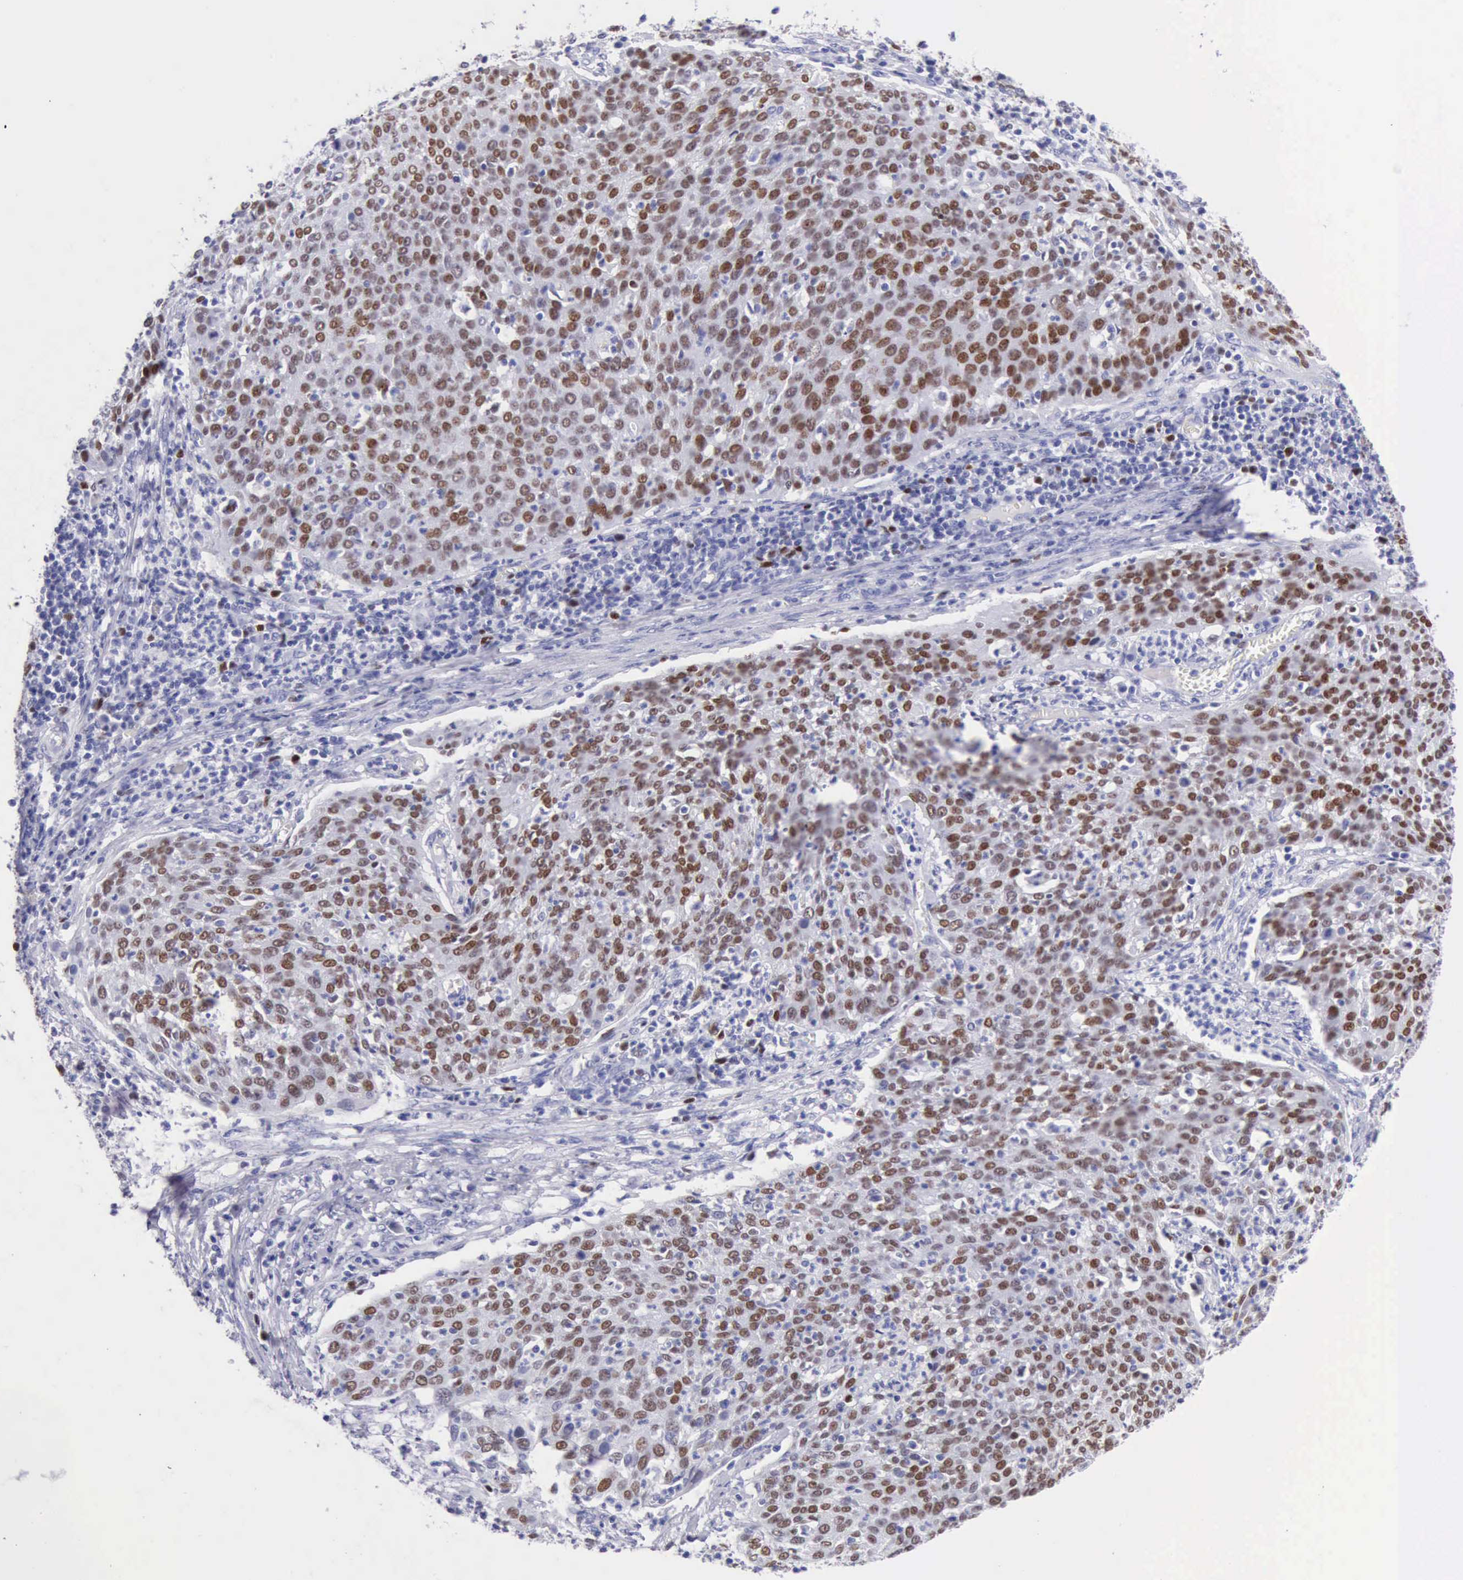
{"staining": {"intensity": "moderate", "quantity": ">75%", "location": "nuclear"}, "tissue": "cervical cancer", "cell_type": "Tumor cells", "image_type": "cancer", "snomed": [{"axis": "morphology", "description": "Squamous cell carcinoma, NOS"}, {"axis": "topography", "description": "Cervix"}], "caption": "IHC of human cervical squamous cell carcinoma reveals medium levels of moderate nuclear staining in about >75% of tumor cells.", "gene": "MCM2", "patient": {"sex": "female", "age": 38}}